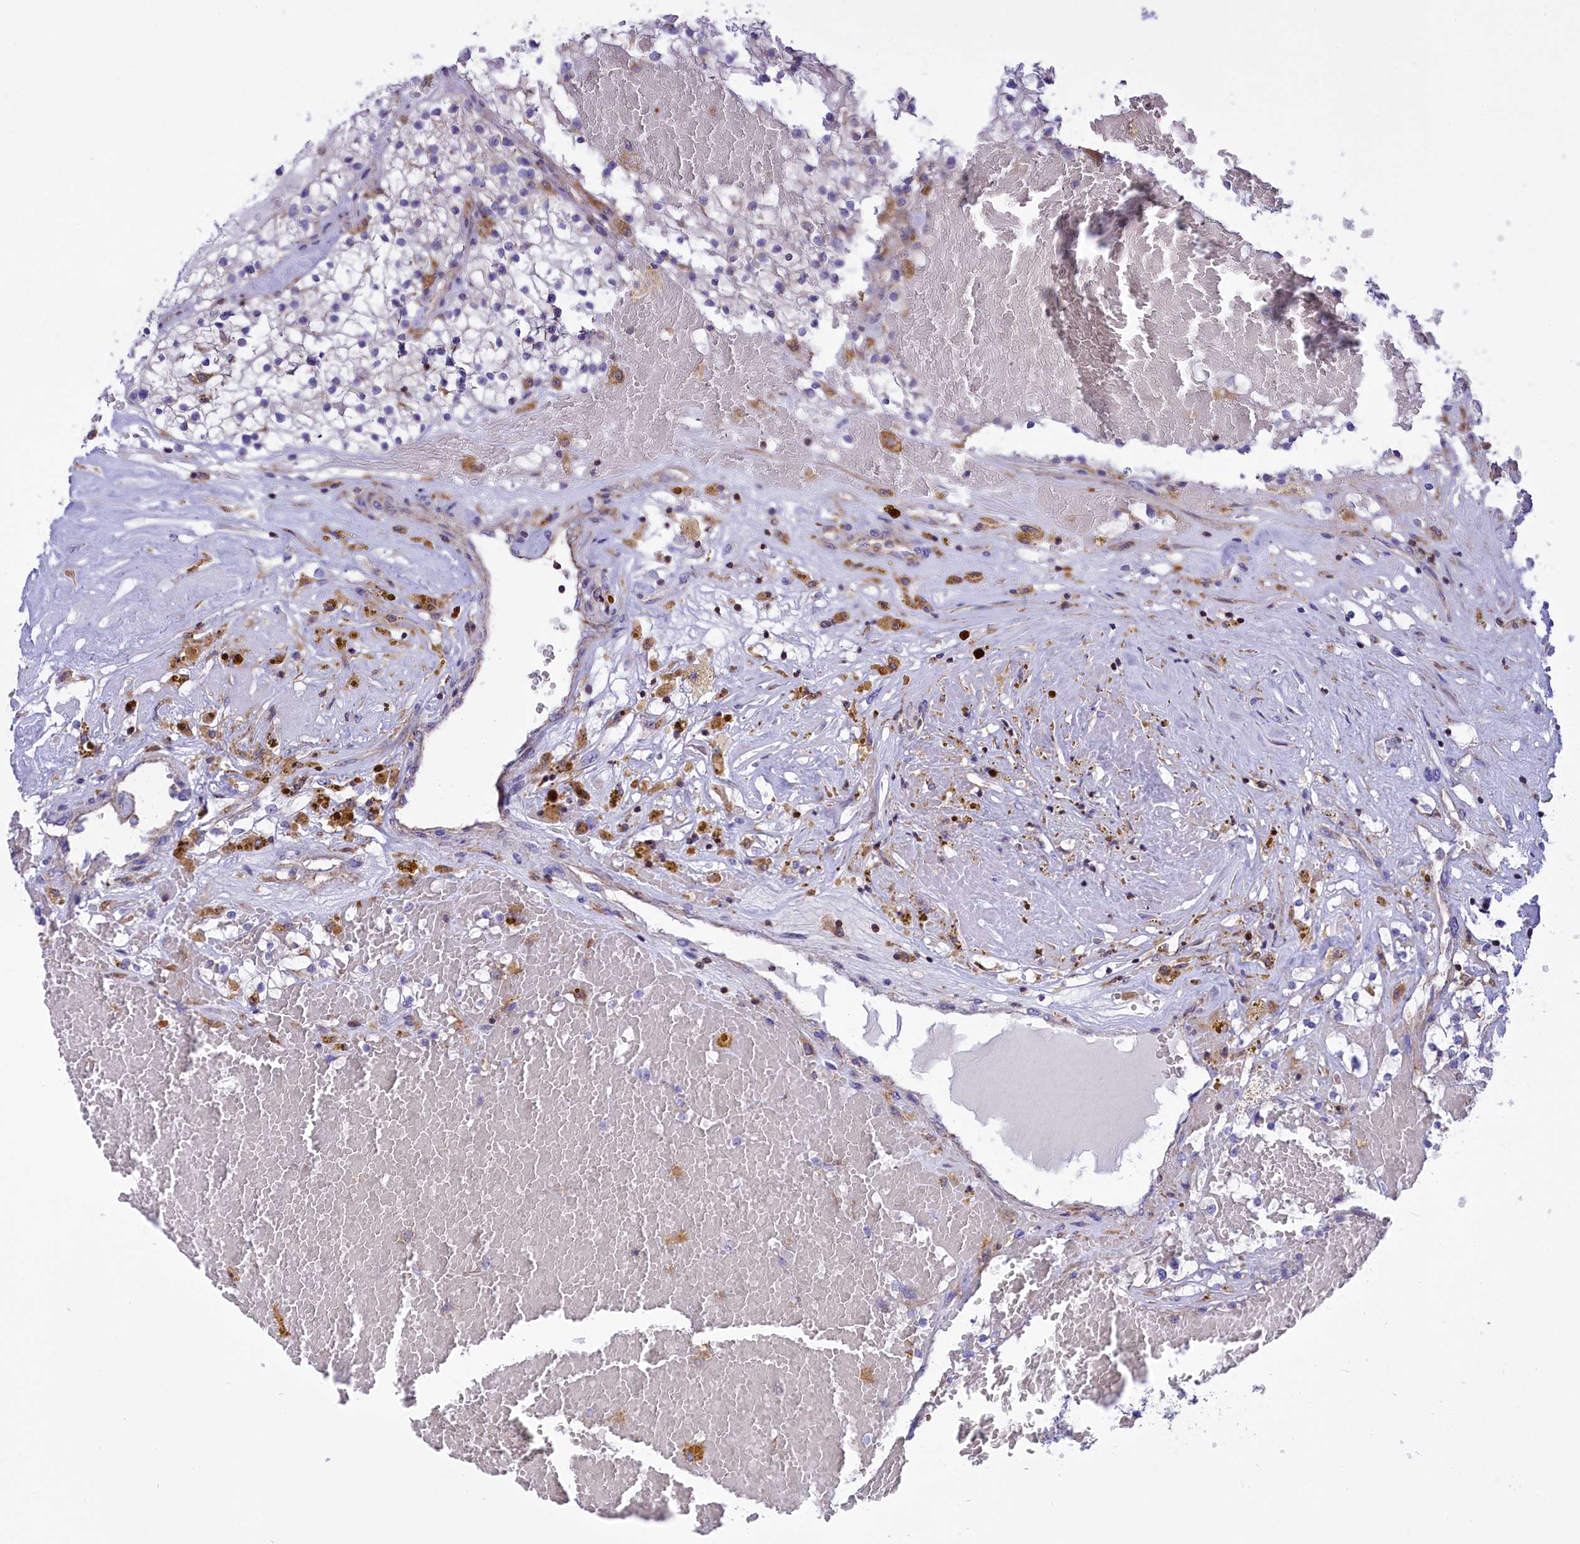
{"staining": {"intensity": "negative", "quantity": "none", "location": "none"}, "tissue": "renal cancer", "cell_type": "Tumor cells", "image_type": "cancer", "snomed": [{"axis": "morphology", "description": "Normal tissue, NOS"}, {"axis": "morphology", "description": "Adenocarcinoma, NOS"}, {"axis": "topography", "description": "Kidney"}], "caption": "Tumor cells are negative for protein expression in human renal adenocarcinoma.", "gene": "CORO7-PAM16", "patient": {"sex": "male", "age": 68}}